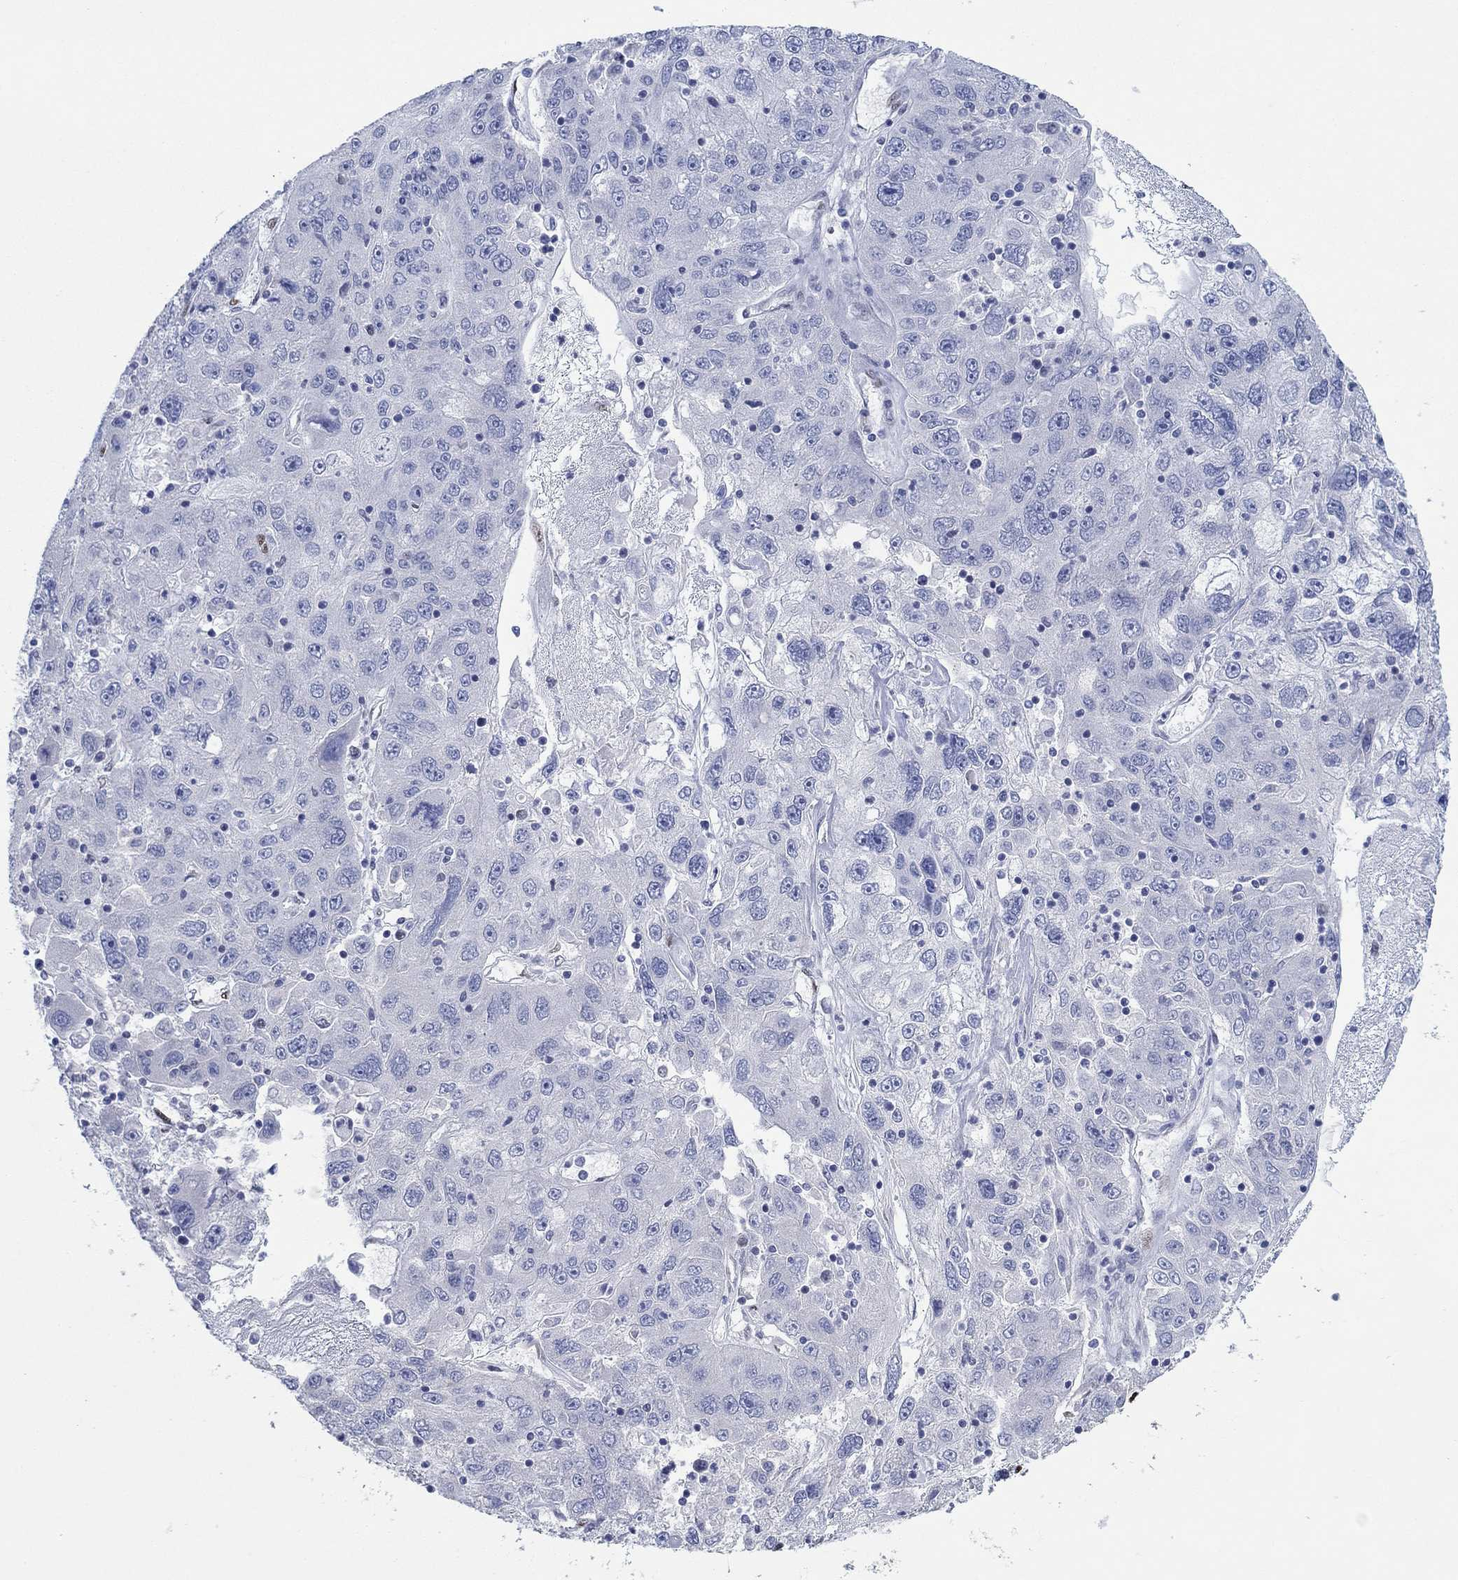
{"staining": {"intensity": "negative", "quantity": "none", "location": "none"}, "tissue": "stomach cancer", "cell_type": "Tumor cells", "image_type": "cancer", "snomed": [{"axis": "morphology", "description": "Adenocarcinoma, NOS"}, {"axis": "topography", "description": "Stomach"}], "caption": "This is an immunohistochemistry photomicrograph of stomach adenocarcinoma. There is no staining in tumor cells.", "gene": "ZEB1", "patient": {"sex": "male", "age": 56}}